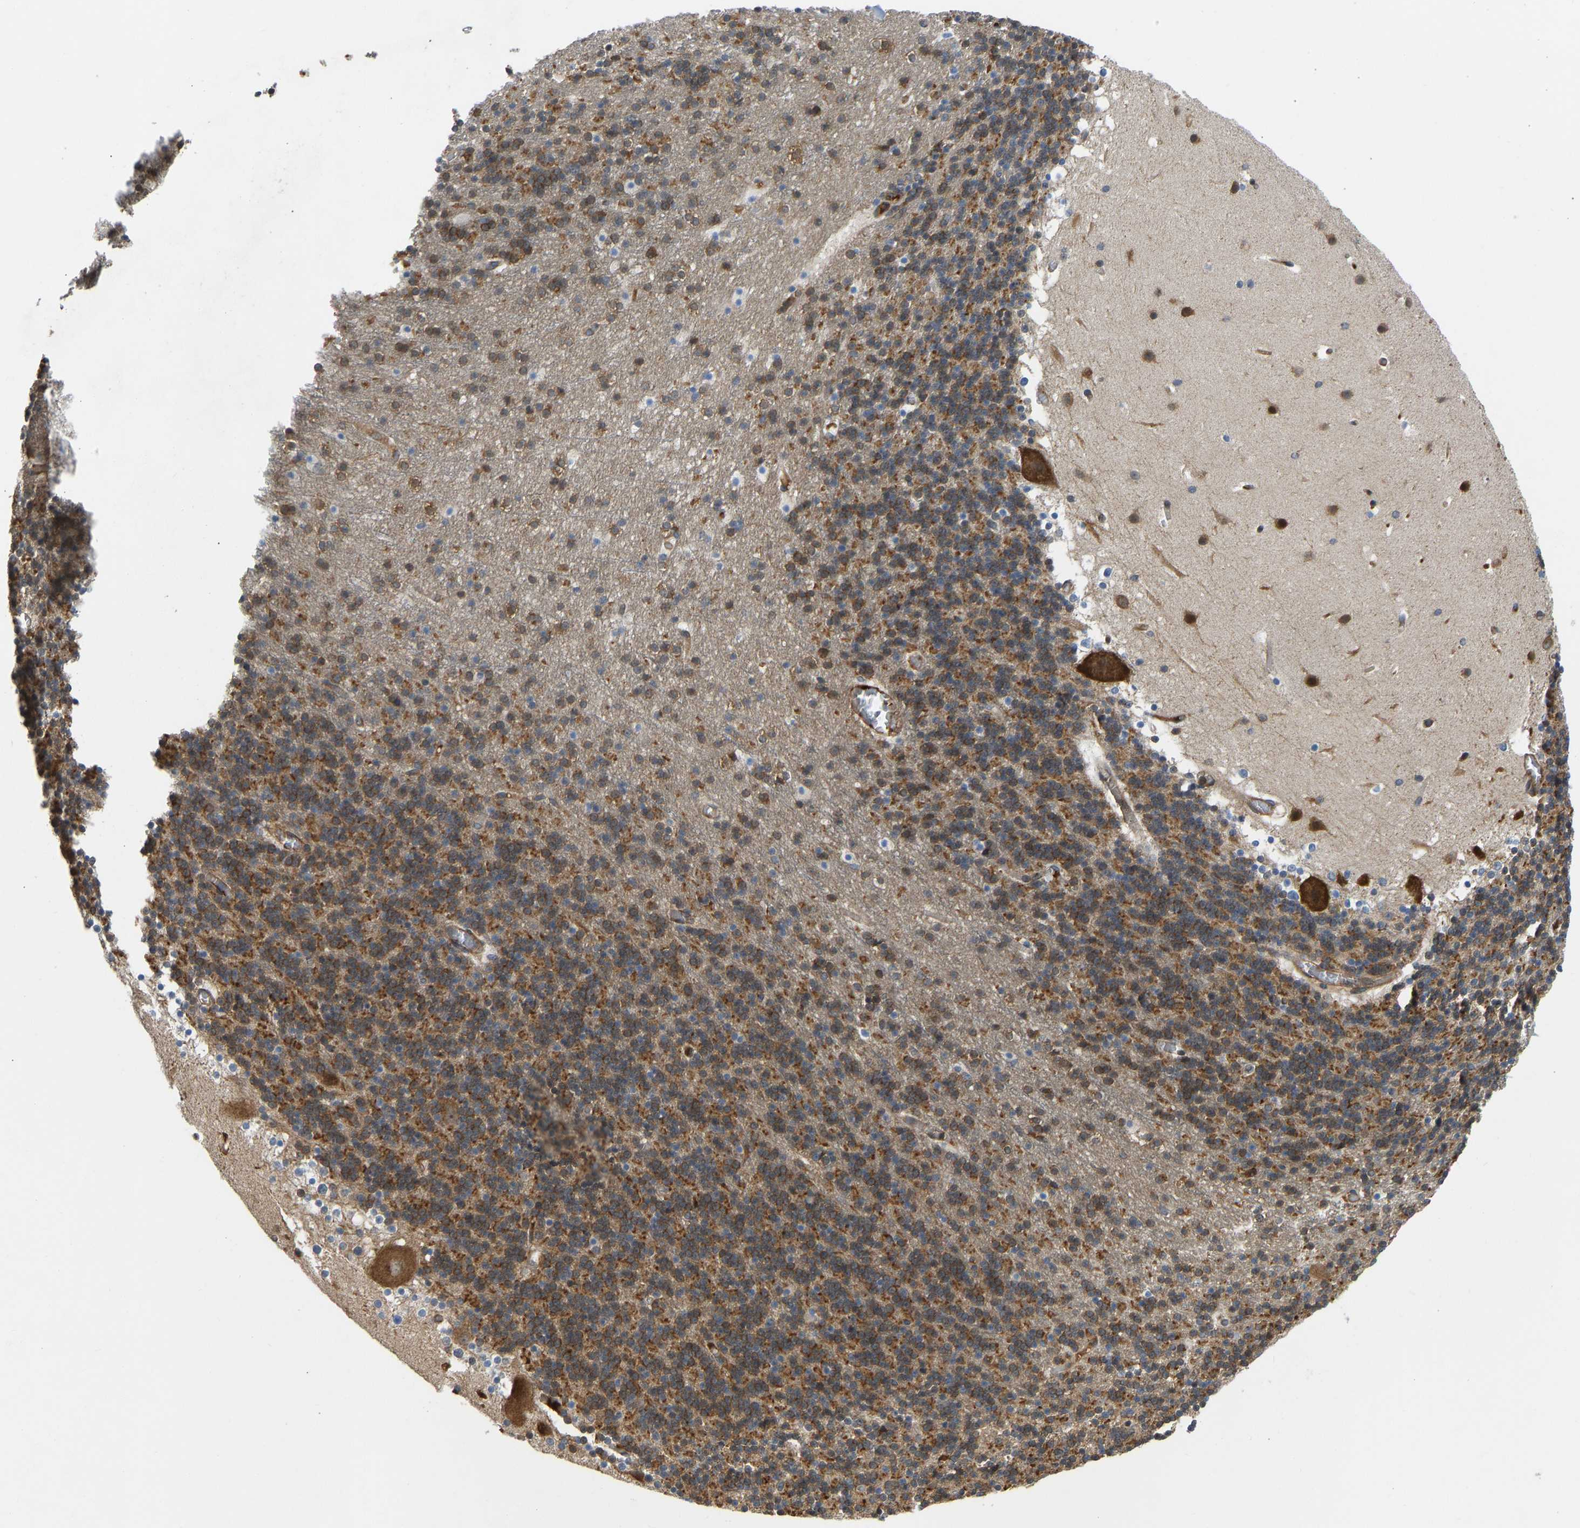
{"staining": {"intensity": "strong", "quantity": "25%-75%", "location": "cytoplasmic/membranous"}, "tissue": "cerebellum", "cell_type": "Cells in granular layer", "image_type": "normal", "snomed": [{"axis": "morphology", "description": "Normal tissue, NOS"}, {"axis": "topography", "description": "Cerebellum"}], "caption": "Immunohistochemistry (IHC) (DAB (3,3'-diaminobenzidine)) staining of normal human cerebellum displays strong cytoplasmic/membranous protein positivity in about 25%-75% of cells in granular layer. (Stains: DAB (3,3'-diaminobenzidine) in brown, nuclei in blue, Microscopy: brightfield microscopy at high magnification).", "gene": "RASGRF2", "patient": {"sex": "male", "age": 45}}